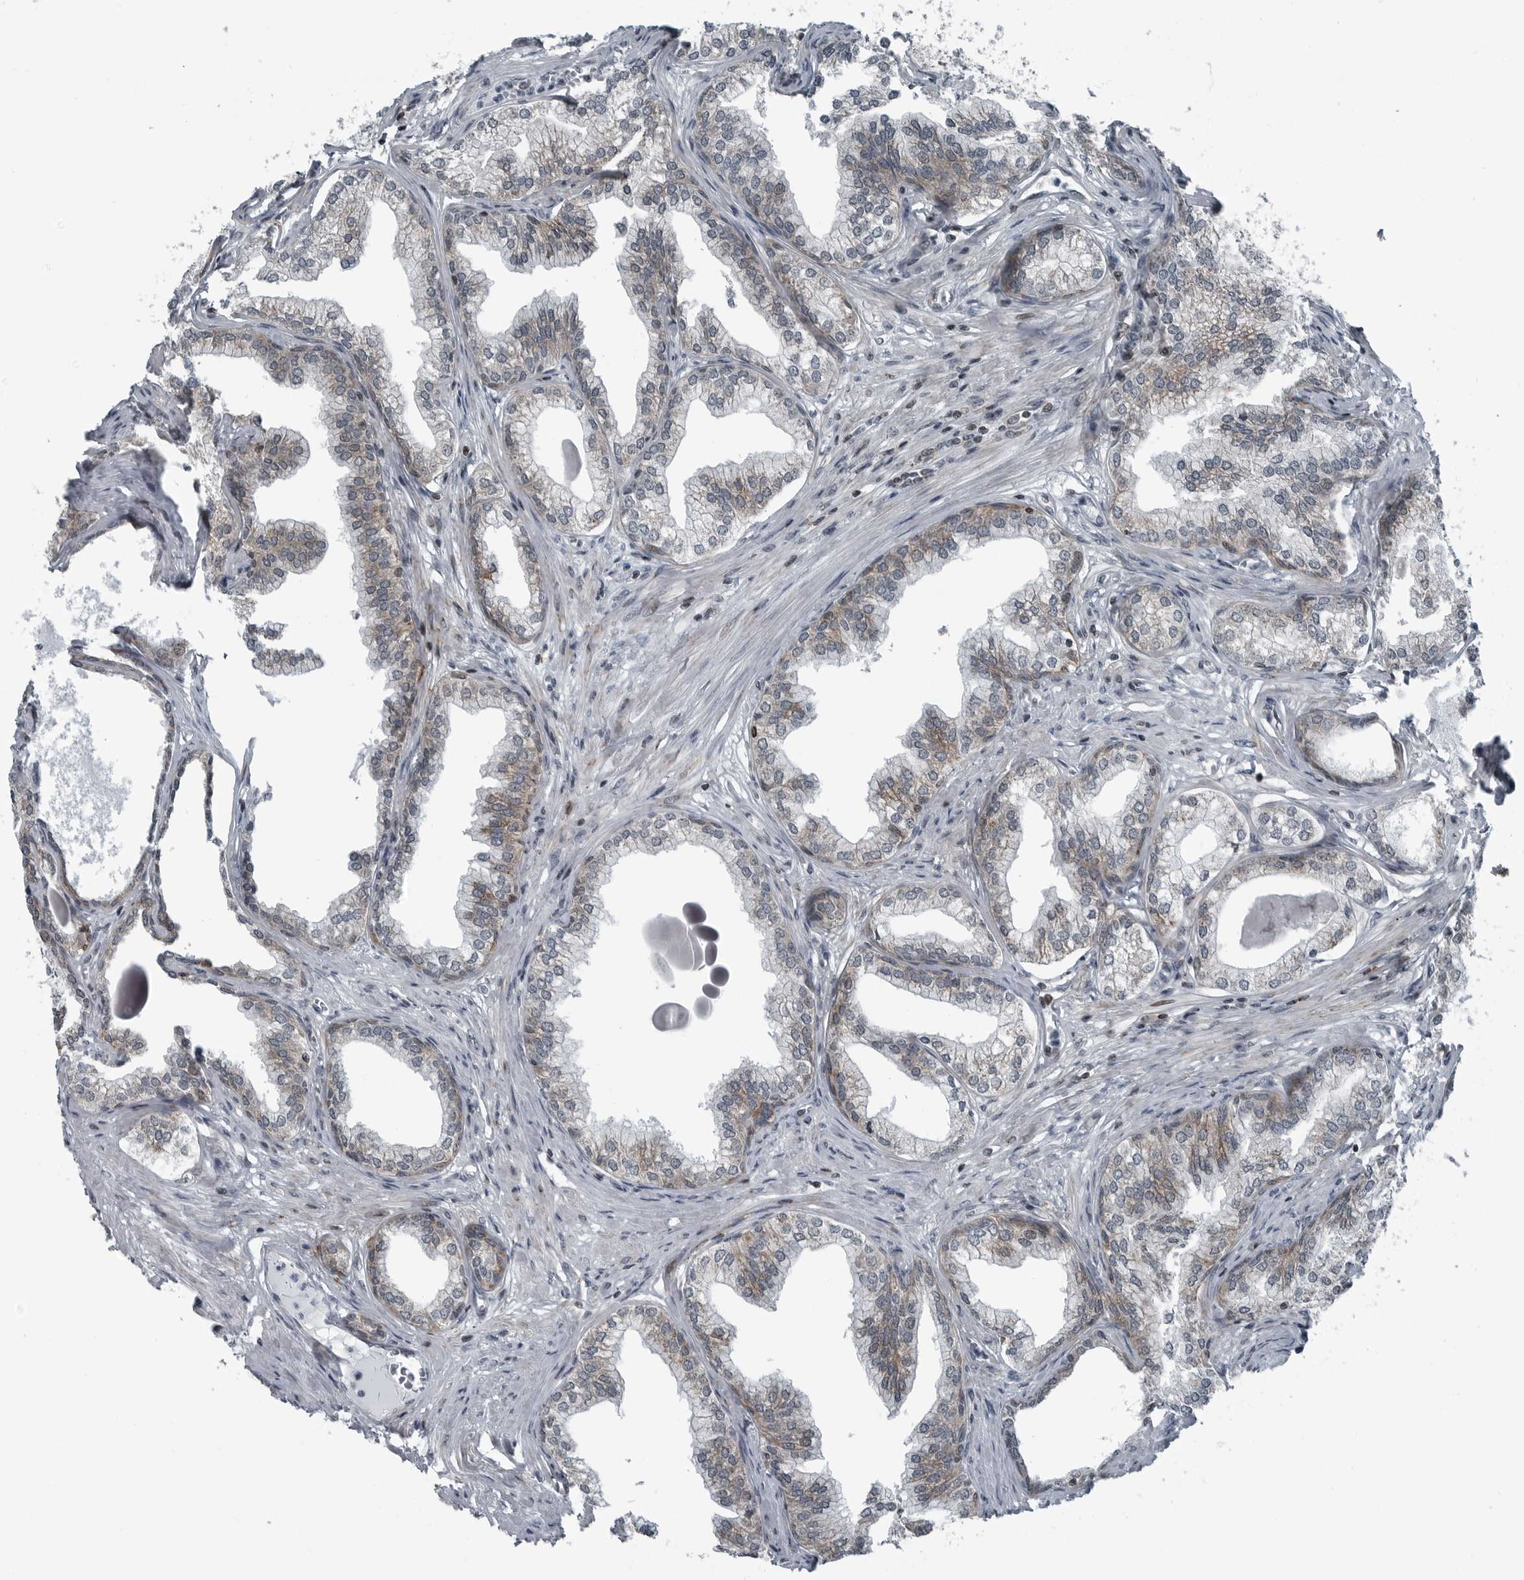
{"staining": {"intensity": "moderate", "quantity": "25%-75%", "location": "cytoplasmic/membranous"}, "tissue": "prostate", "cell_type": "Glandular cells", "image_type": "normal", "snomed": [{"axis": "morphology", "description": "Normal tissue, NOS"}, {"axis": "morphology", "description": "Urothelial carcinoma, Low grade"}, {"axis": "topography", "description": "Urinary bladder"}, {"axis": "topography", "description": "Prostate"}], "caption": "A brown stain highlights moderate cytoplasmic/membranous positivity of a protein in glandular cells of benign human prostate. The staining is performed using DAB (3,3'-diaminobenzidine) brown chromogen to label protein expression. The nuclei are counter-stained blue using hematoxylin.", "gene": "GAK", "patient": {"sex": "male", "age": 60}}